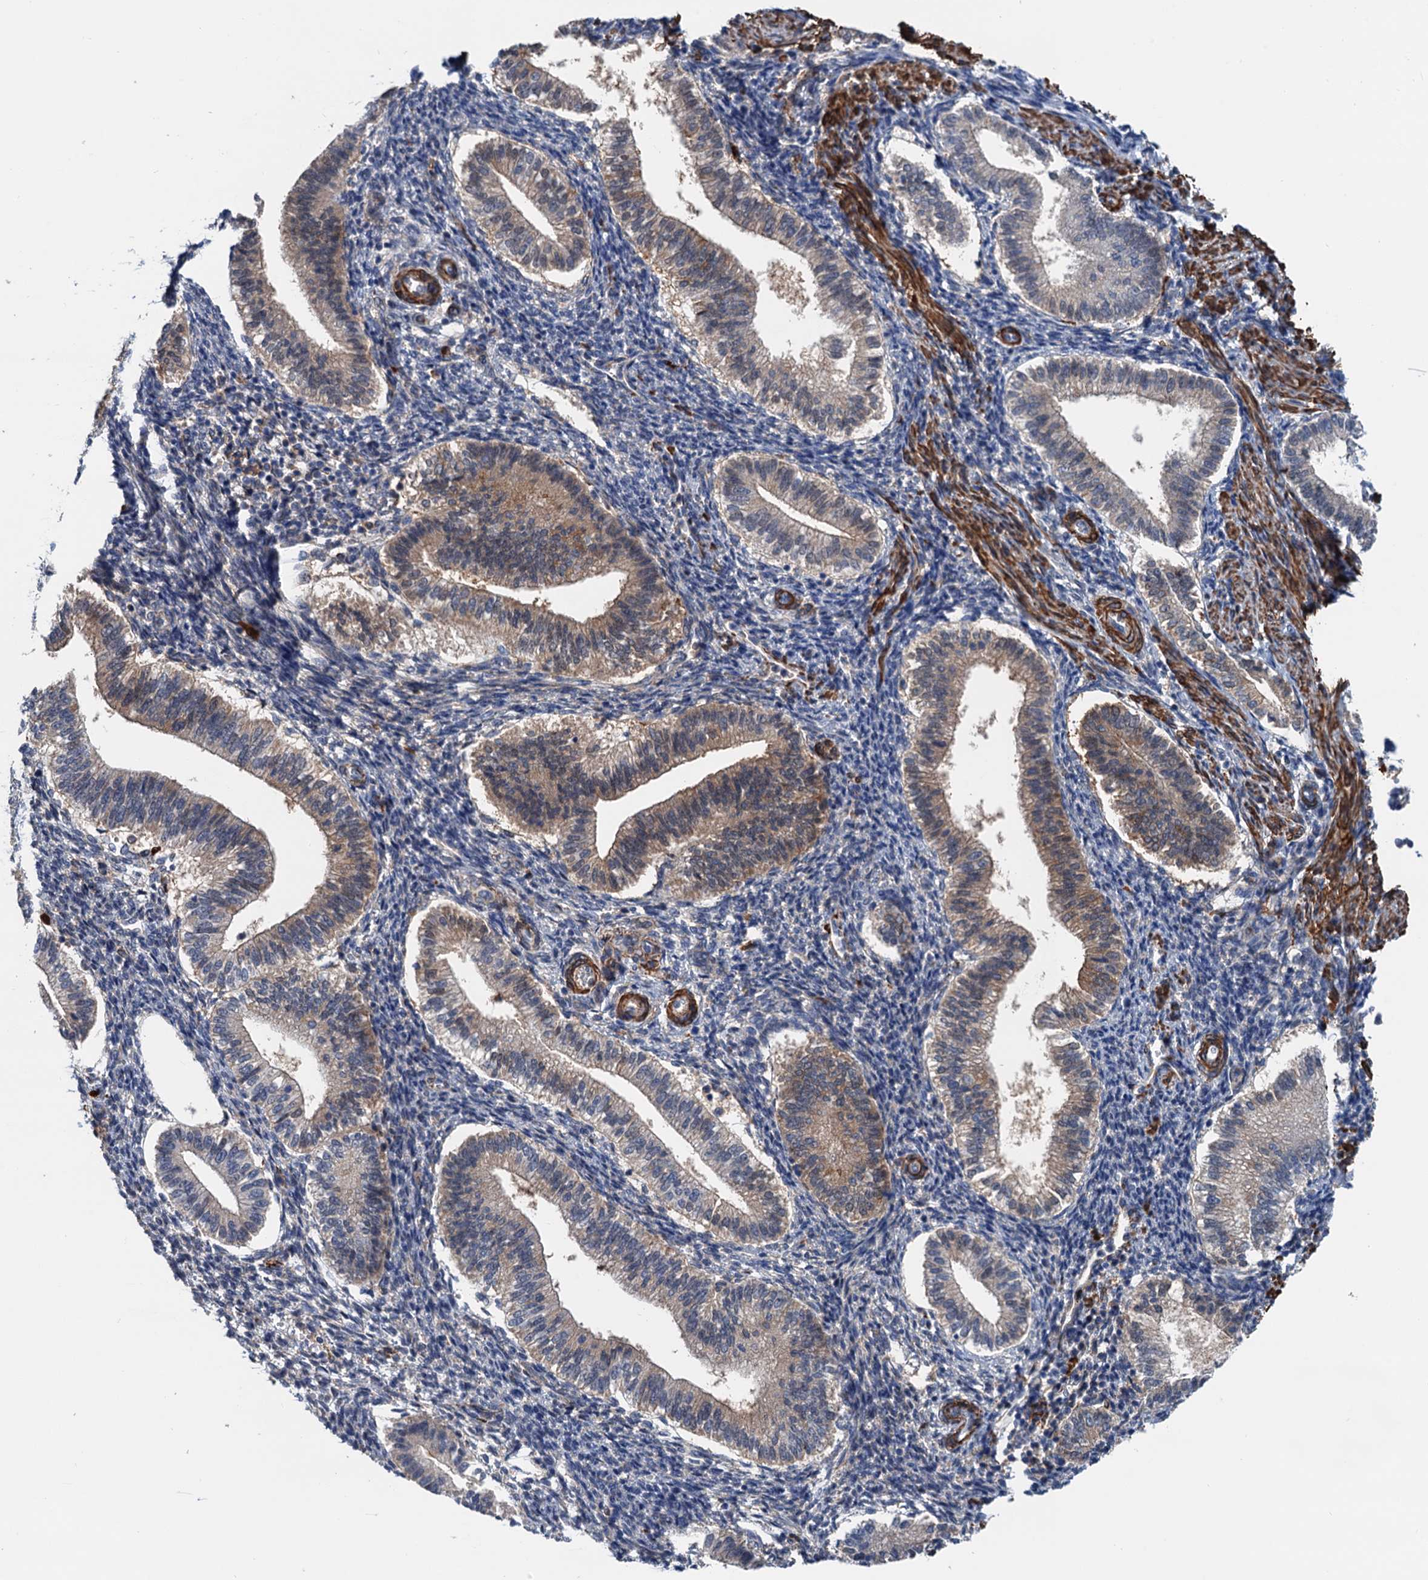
{"staining": {"intensity": "weak", "quantity": "<25%", "location": "cytoplasmic/membranous"}, "tissue": "endometrium", "cell_type": "Cells in endometrial stroma", "image_type": "normal", "snomed": [{"axis": "morphology", "description": "Normal tissue, NOS"}, {"axis": "topography", "description": "Endometrium"}], "caption": "Cells in endometrial stroma are negative for brown protein staining in benign endometrium. Brightfield microscopy of IHC stained with DAB (3,3'-diaminobenzidine) (brown) and hematoxylin (blue), captured at high magnification.", "gene": "CSTPP1", "patient": {"sex": "female", "age": 25}}